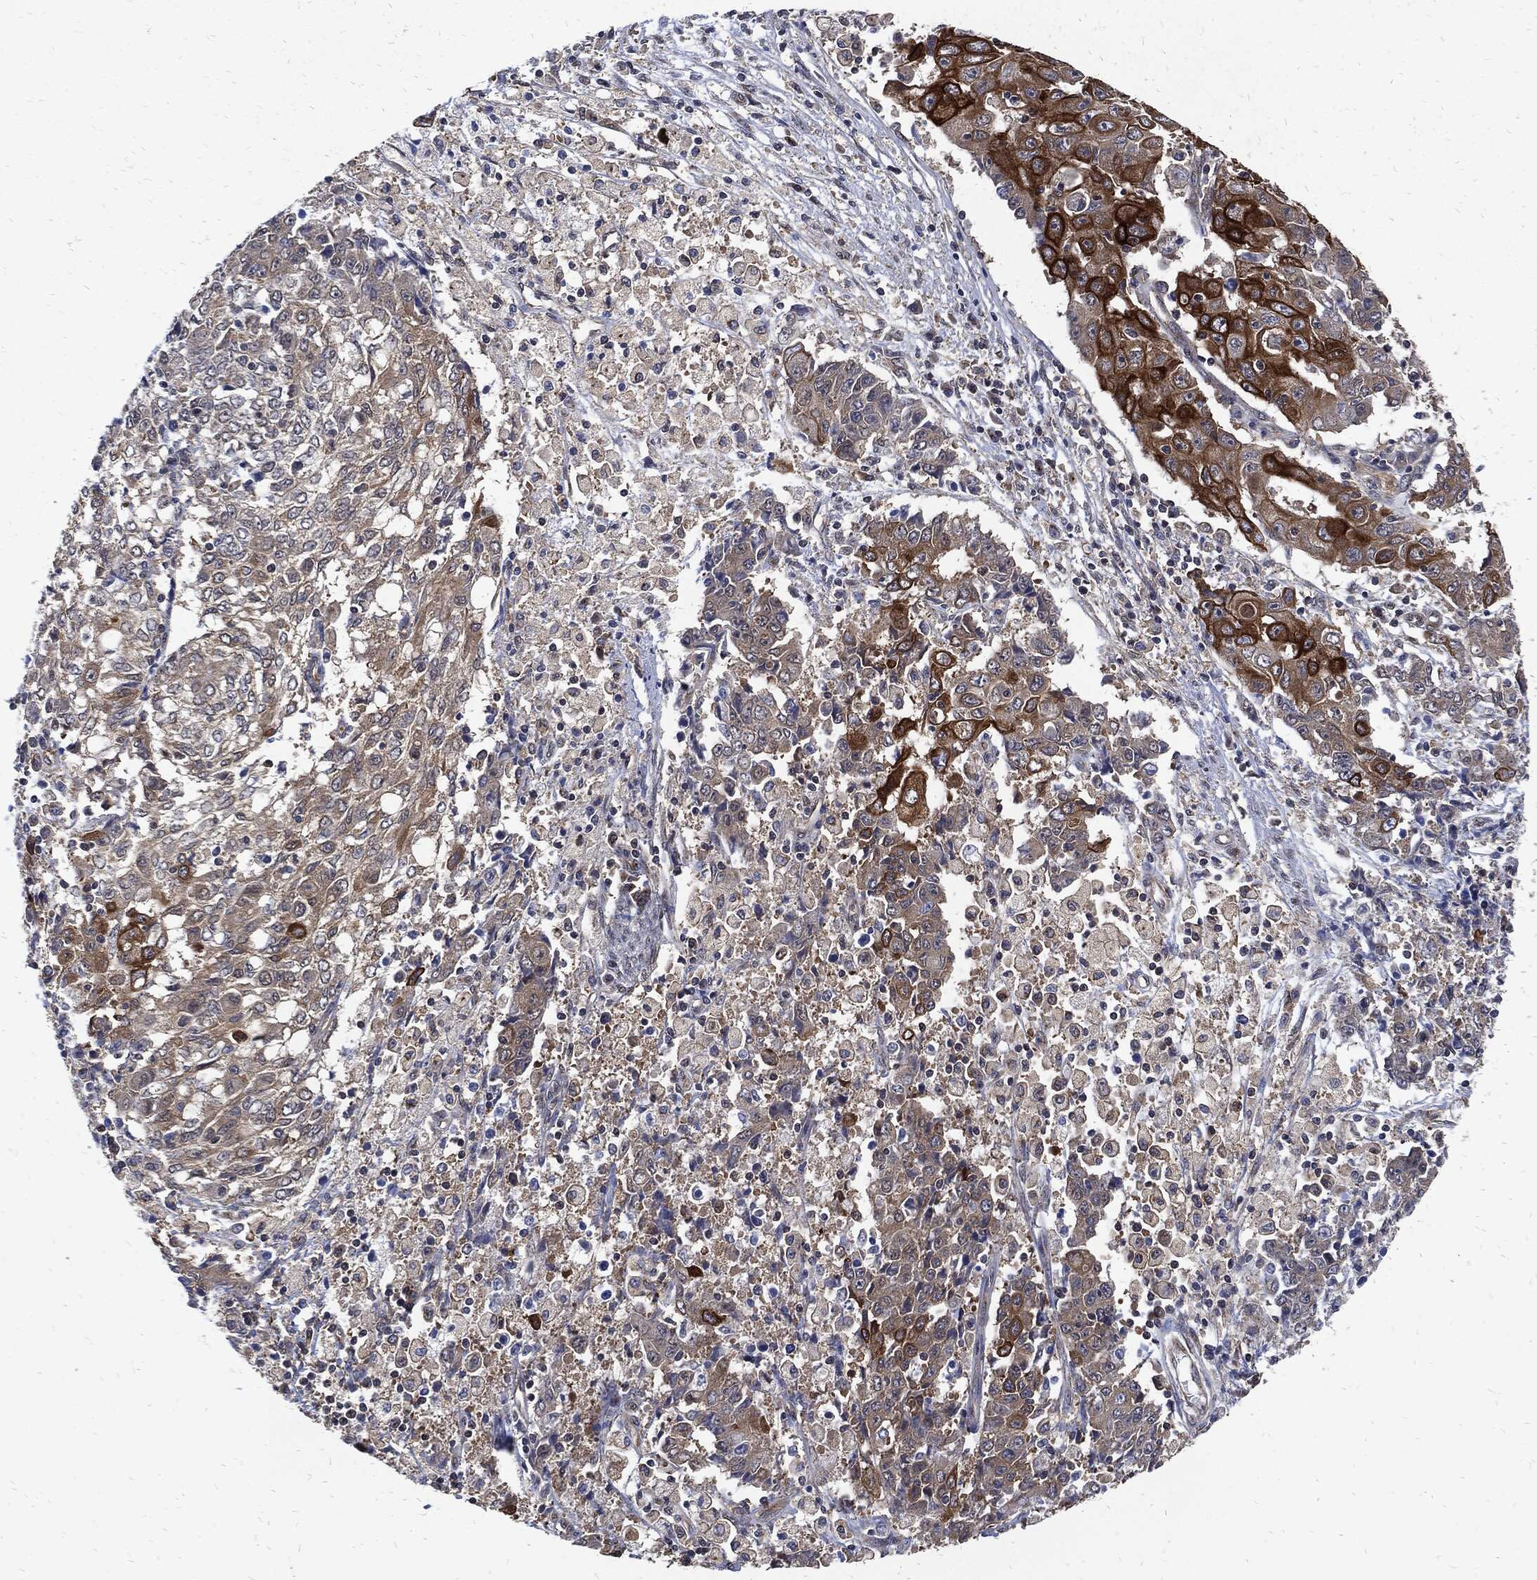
{"staining": {"intensity": "strong", "quantity": "<25%", "location": "cytoplasmic/membranous"}, "tissue": "ovarian cancer", "cell_type": "Tumor cells", "image_type": "cancer", "snomed": [{"axis": "morphology", "description": "Carcinoma, endometroid"}, {"axis": "topography", "description": "Ovary"}], "caption": "An immunohistochemistry (IHC) micrograph of neoplastic tissue is shown. Protein staining in brown shows strong cytoplasmic/membranous positivity in ovarian cancer within tumor cells. The staining is performed using DAB (3,3'-diaminobenzidine) brown chromogen to label protein expression. The nuclei are counter-stained blue using hematoxylin.", "gene": "DCTN1", "patient": {"sex": "female", "age": 42}}